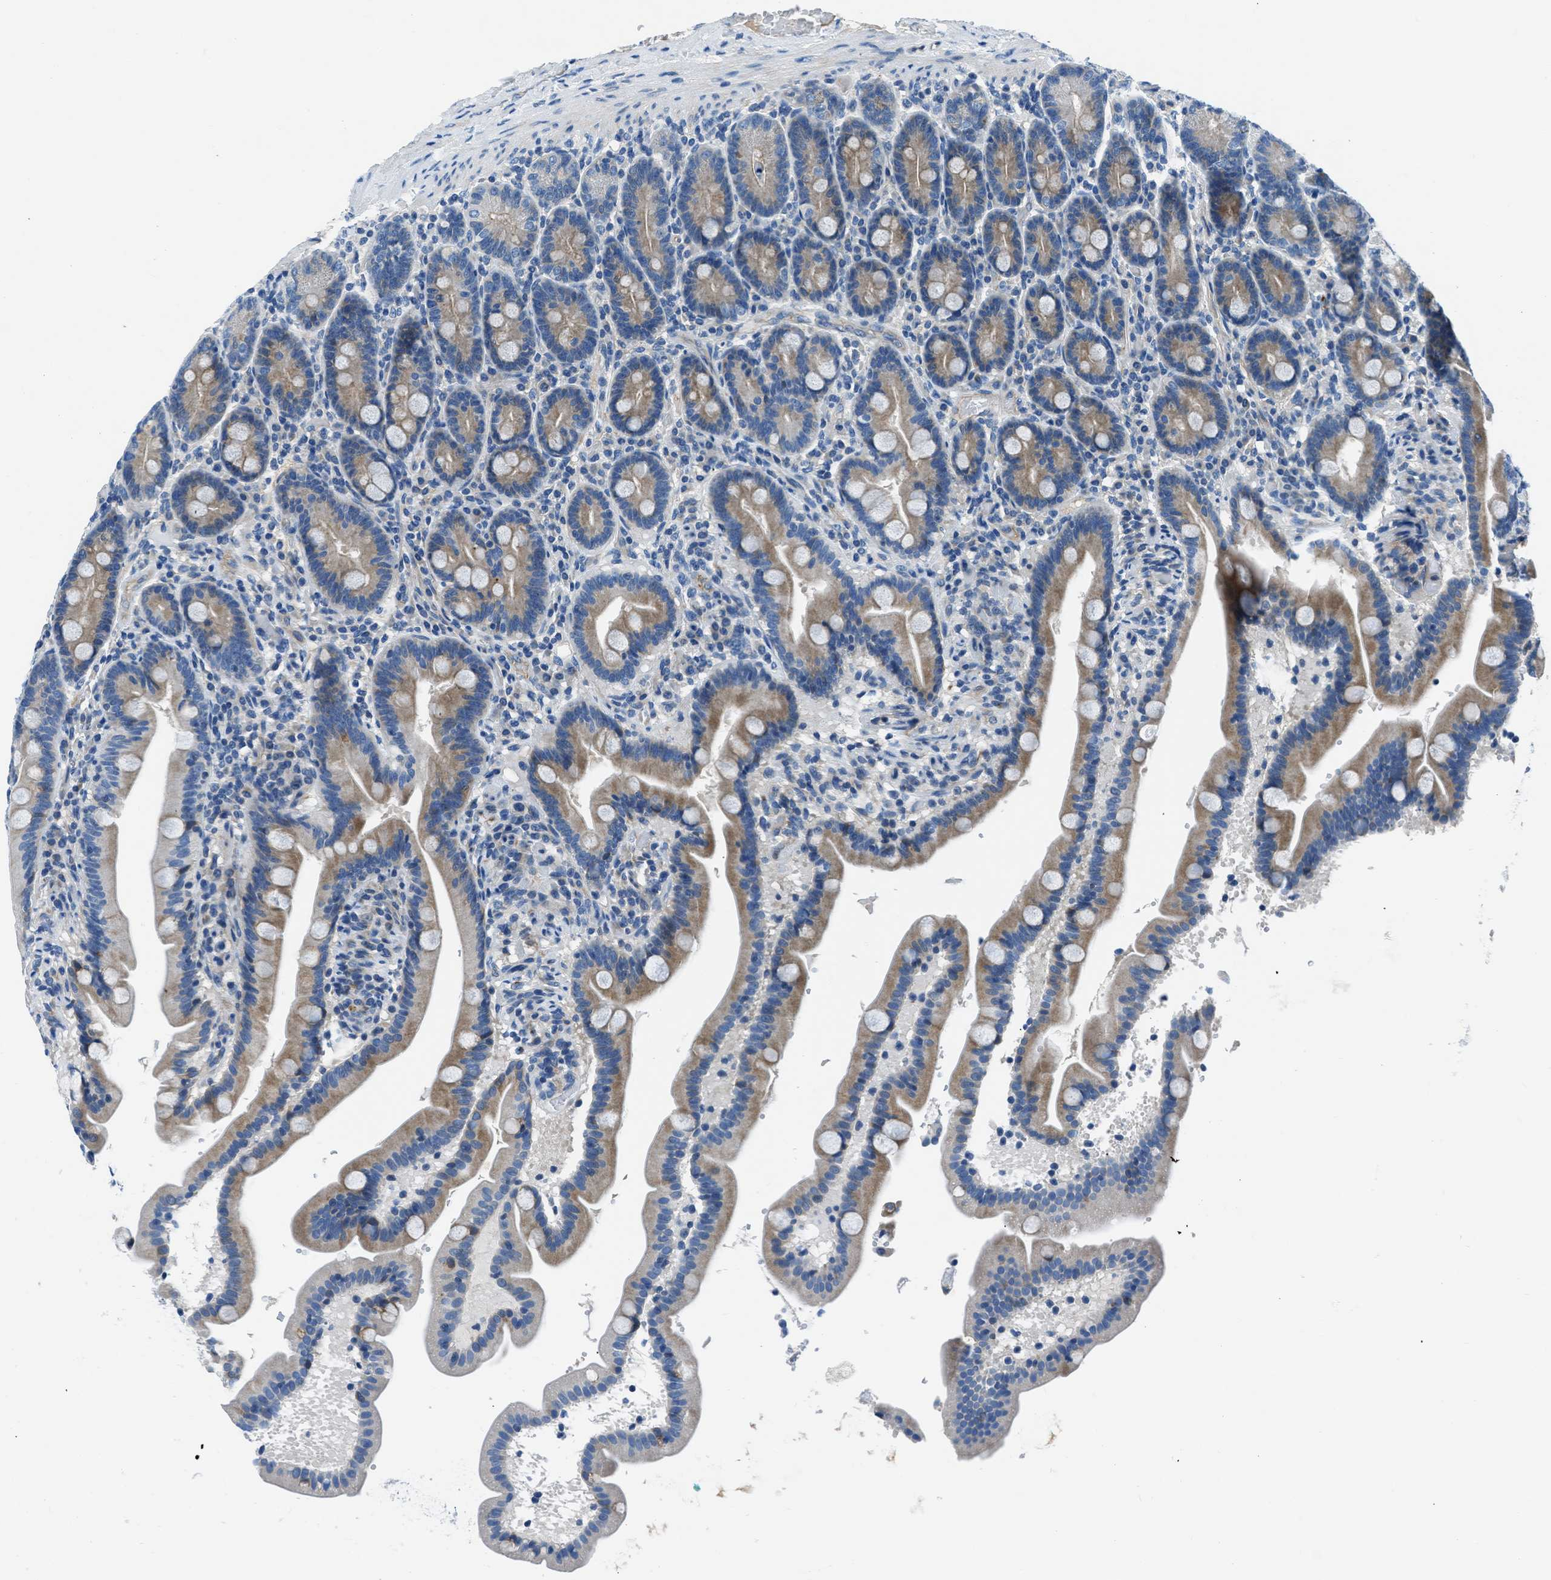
{"staining": {"intensity": "moderate", "quantity": "25%-75%", "location": "cytoplasmic/membranous"}, "tissue": "duodenum", "cell_type": "Glandular cells", "image_type": "normal", "snomed": [{"axis": "morphology", "description": "Normal tissue, NOS"}, {"axis": "topography", "description": "Duodenum"}], "caption": "A medium amount of moderate cytoplasmic/membranous positivity is identified in about 25%-75% of glandular cells in unremarkable duodenum.", "gene": "SLC38A6", "patient": {"sex": "male", "age": 54}}